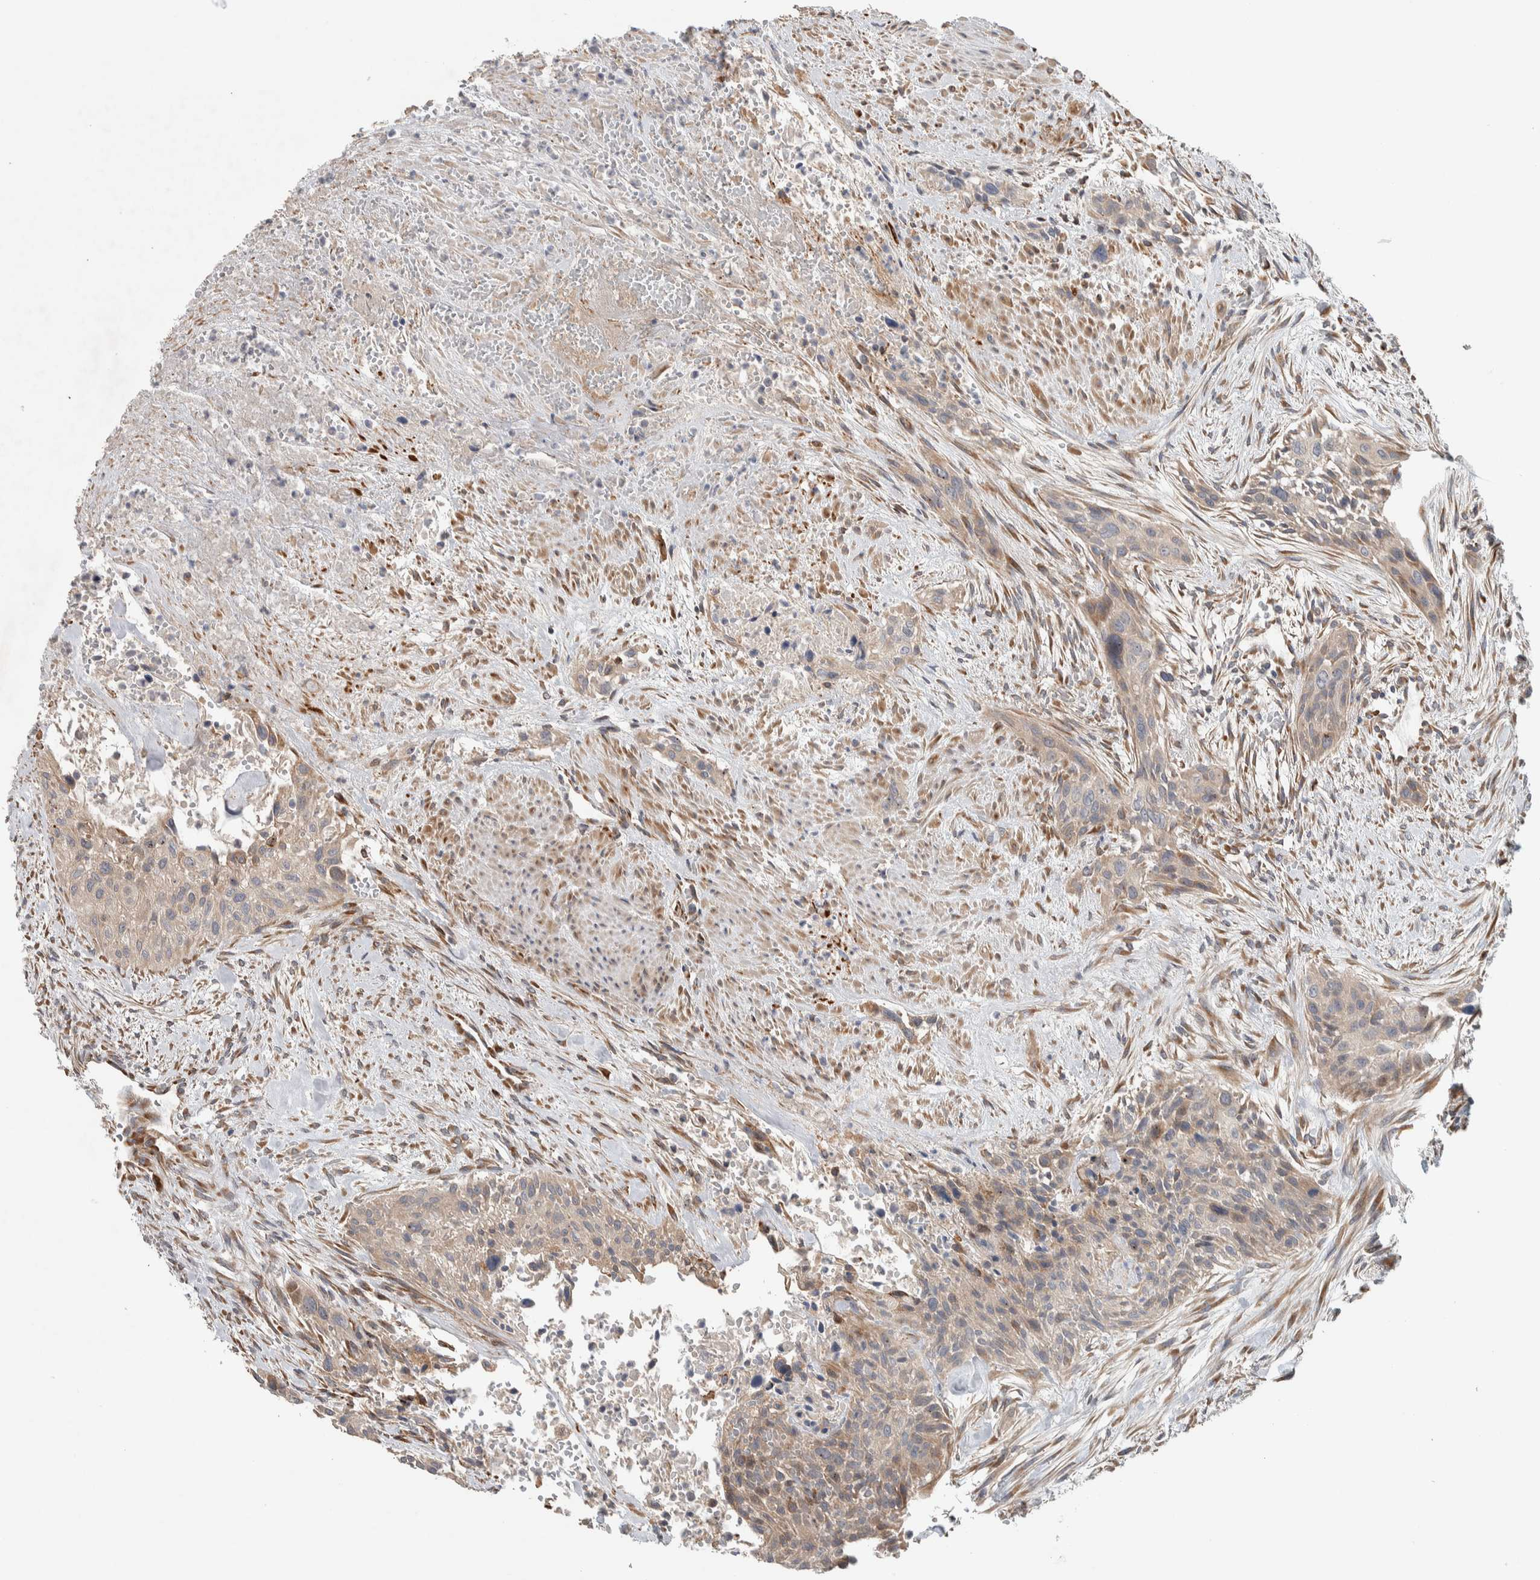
{"staining": {"intensity": "weak", "quantity": "25%-75%", "location": "cytoplasmic/membranous"}, "tissue": "urothelial cancer", "cell_type": "Tumor cells", "image_type": "cancer", "snomed": [{"axis": "morphology", "description": "Urothelial carcinoma, High grade"}, {"axis": "topography", "description": "Urinary bladder"}], "caption": "Immunohistochemical staining of urothelial carcinoma (high-grade) demonstrates weak cytoplasmic/membranous protein expression in approximately 25%-75% of tumor cells.", "gene": "ADCY8", "patient": {"sex": "male", "age": 35}}